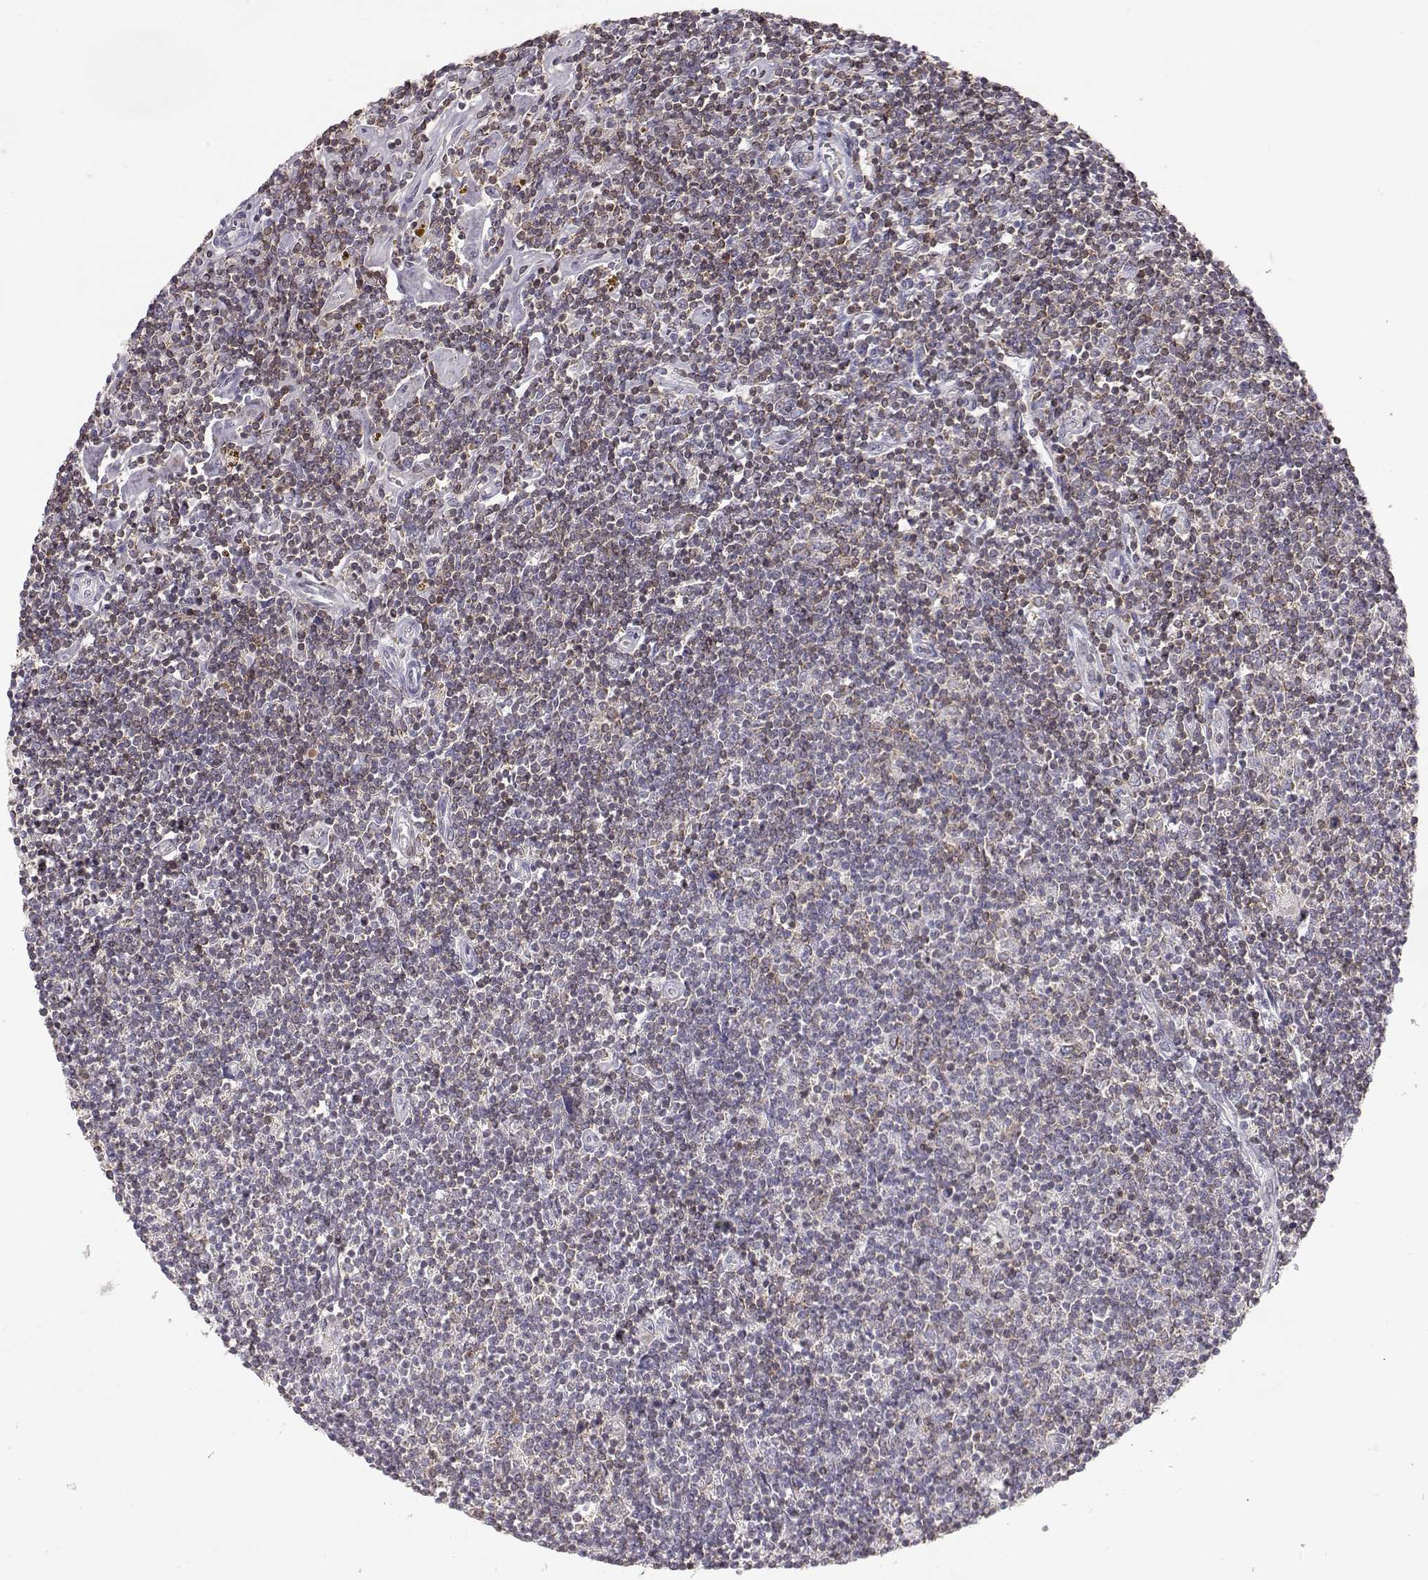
{"staining": {"intensity": "negative", "quantity": "none", "location": "none"}, "tissue": "lymphoma", "cell_type": "Tumor cells", "image_type": "cancer", "snomed": [{"axis": "morphology", "description": "Hodgkin's disease, NOS"}, {"axis": "topography", "description": "Lymph node"}], "caption": "Tumor cells show no significant protein expression in Hodgkin's disease. The staining was performed using DAB to visualize the protein expression in brown, while the nuclei were stained in blue with hematoxylin (Magnification: 20x).", "gene": "GRAP2", "patient": {"sex": "male", "age": 40}}